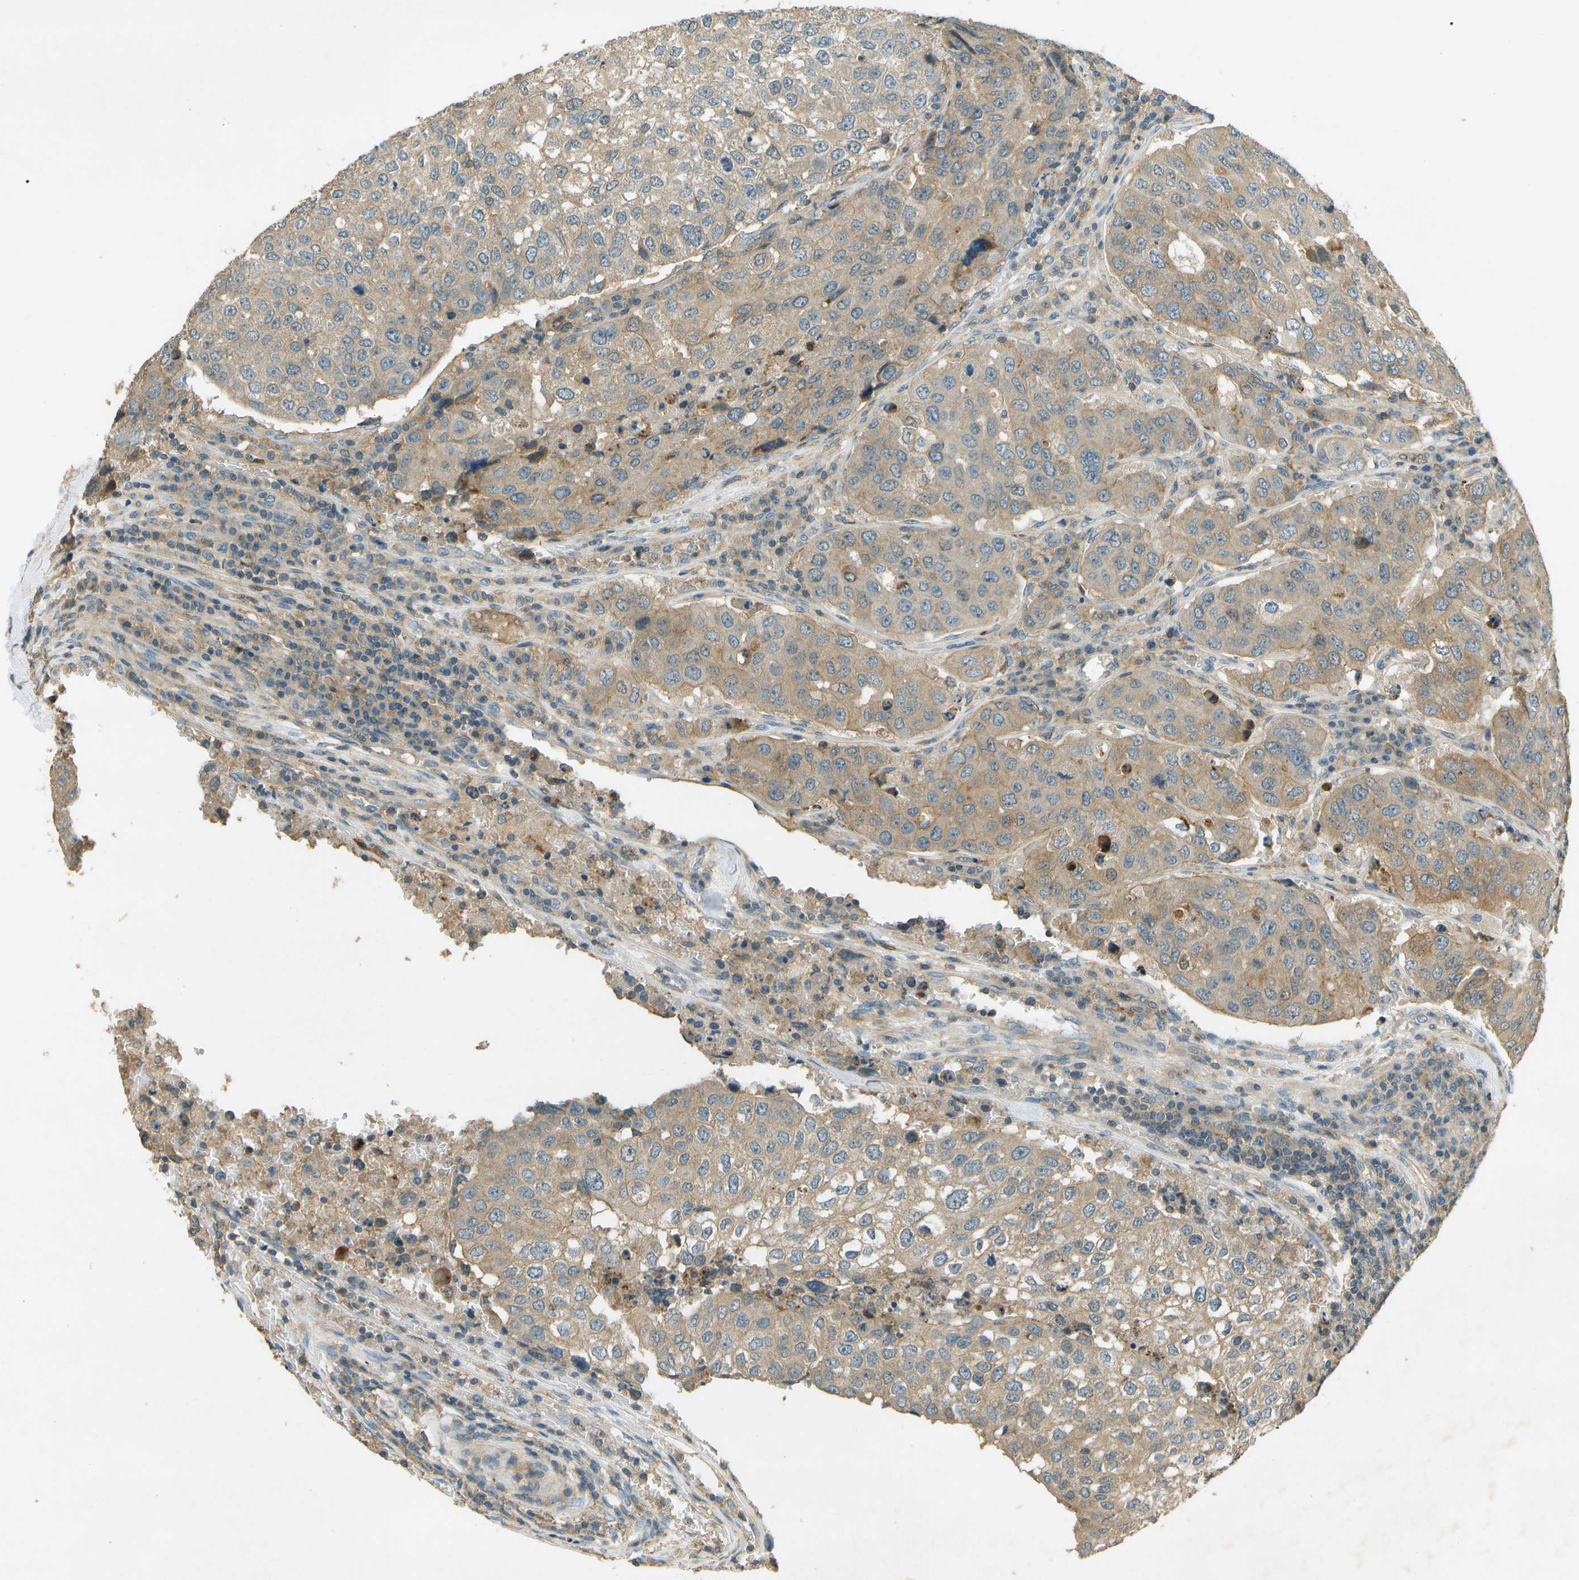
{"staining": {"intensity": "weak", "quantity": ">75%", "location": "cytoplasmic/membranous"}, "tissue": "urothelial cancer", "cell_type": "Tumor cells", "image_type": "cancer", "snomed": [{"axis": "morphology", "description": "Urothelial carcinoma, High grade"}, {"axis": "topography", "description": "Lymph node"}, {"axis": "topography", "description": "Urinary bladder"}], "caption": "Human urothelial cancer stained with a brown dye exhibits weak cytoplasmic/membranous positive staining in about >75% of tumor cells.", "gene": "NUDT4", "patient": {"sex": "male", "age": 51}}